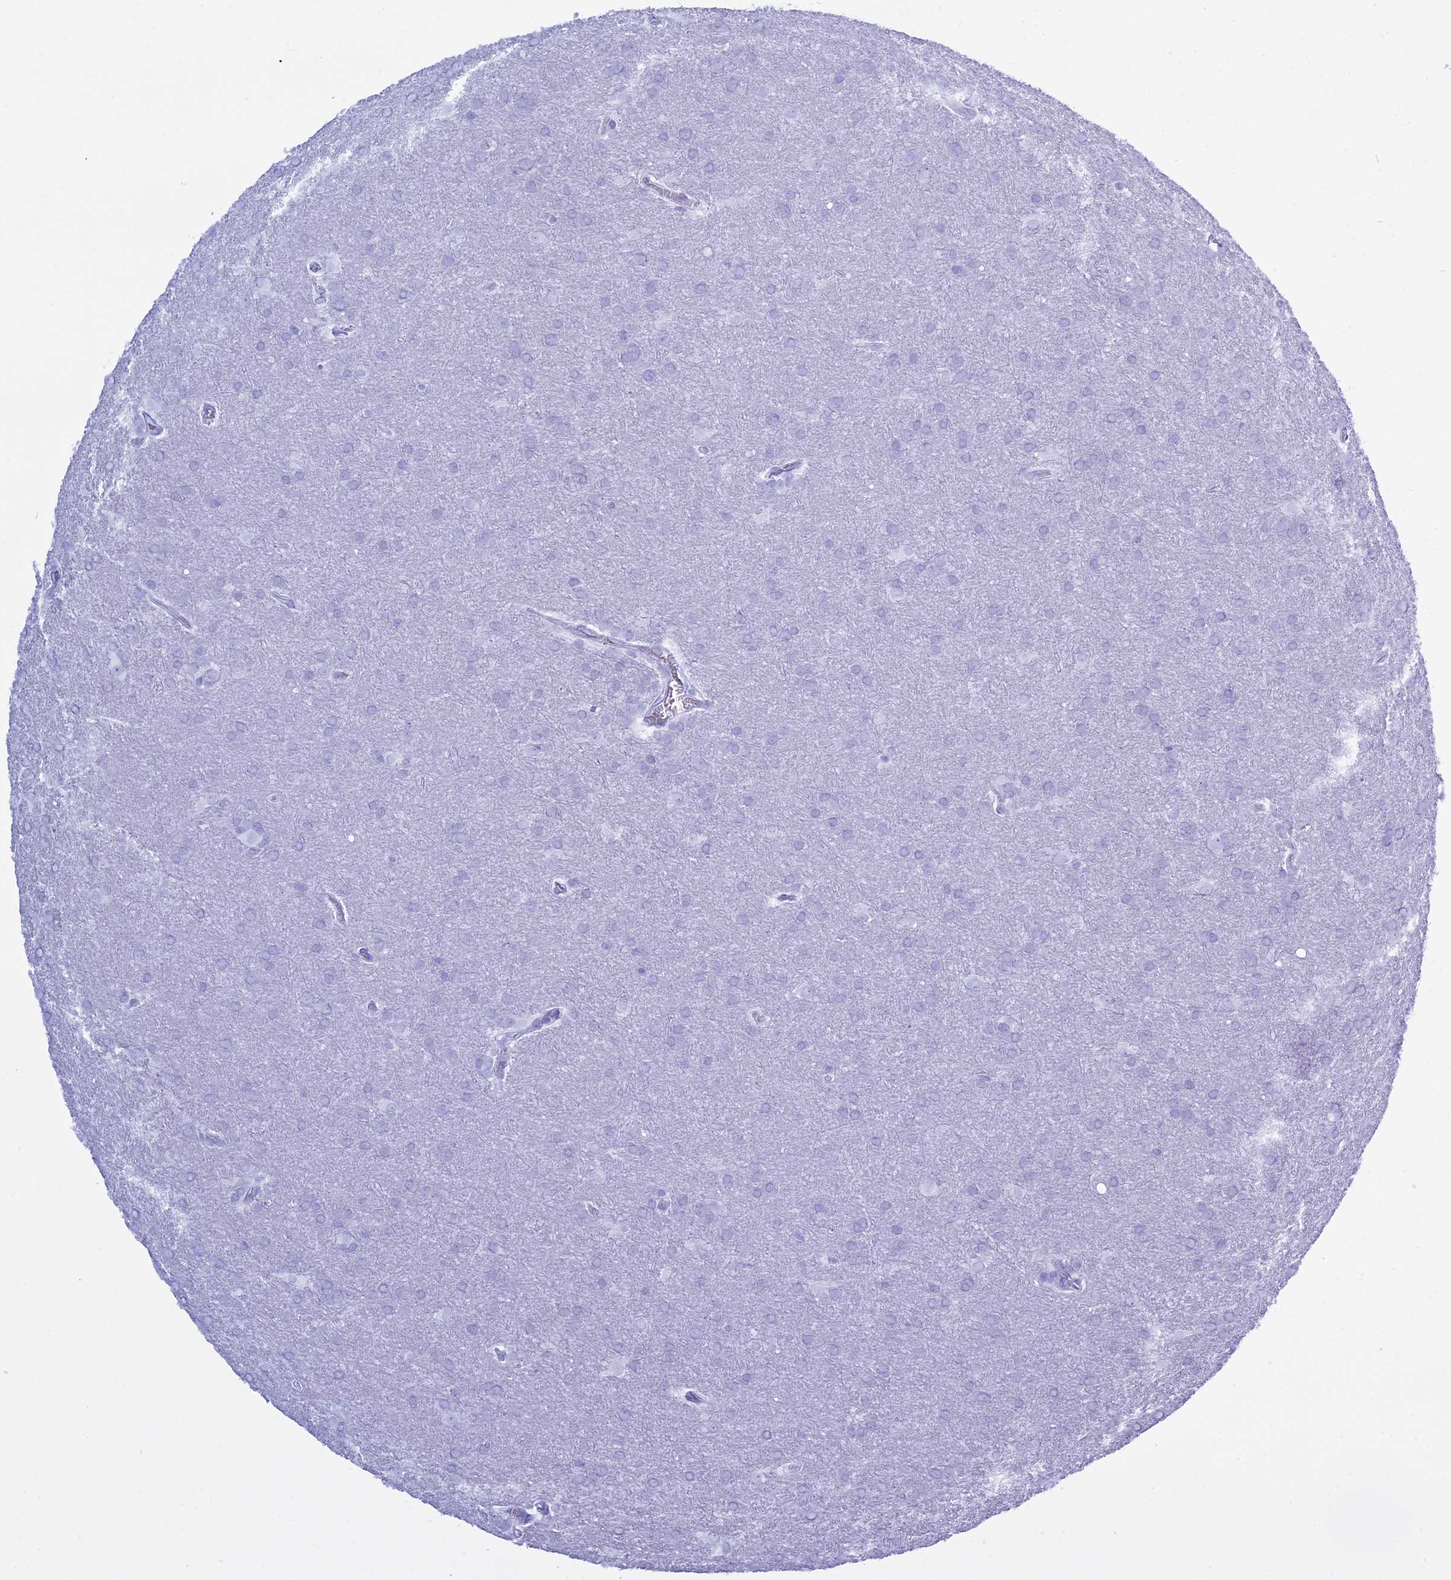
{"staining": {"intensity": "negative", "quantity": "none", "location": "none"}, "tissue": "glioma", "cell_type": "Tumor cells", "image_type": "cancer", "snomed": [{"axis": "morphology", "description": "Glioma, malignant, Low grade"}, {"axis": "topography", "description": "Brain"}], "caption": "This histopathology image is of glioma stained with immunohistochemistry (IHC) to label a protein in brown with the nuclei are counter-stained blue. There is no staining in tumor cells. The staining is performed using DAB brown chromogen with nuclei counter-stained in using hematoxylin.", "gene": "KCTD21", "patient": {"sex": "female", "age": 32}}